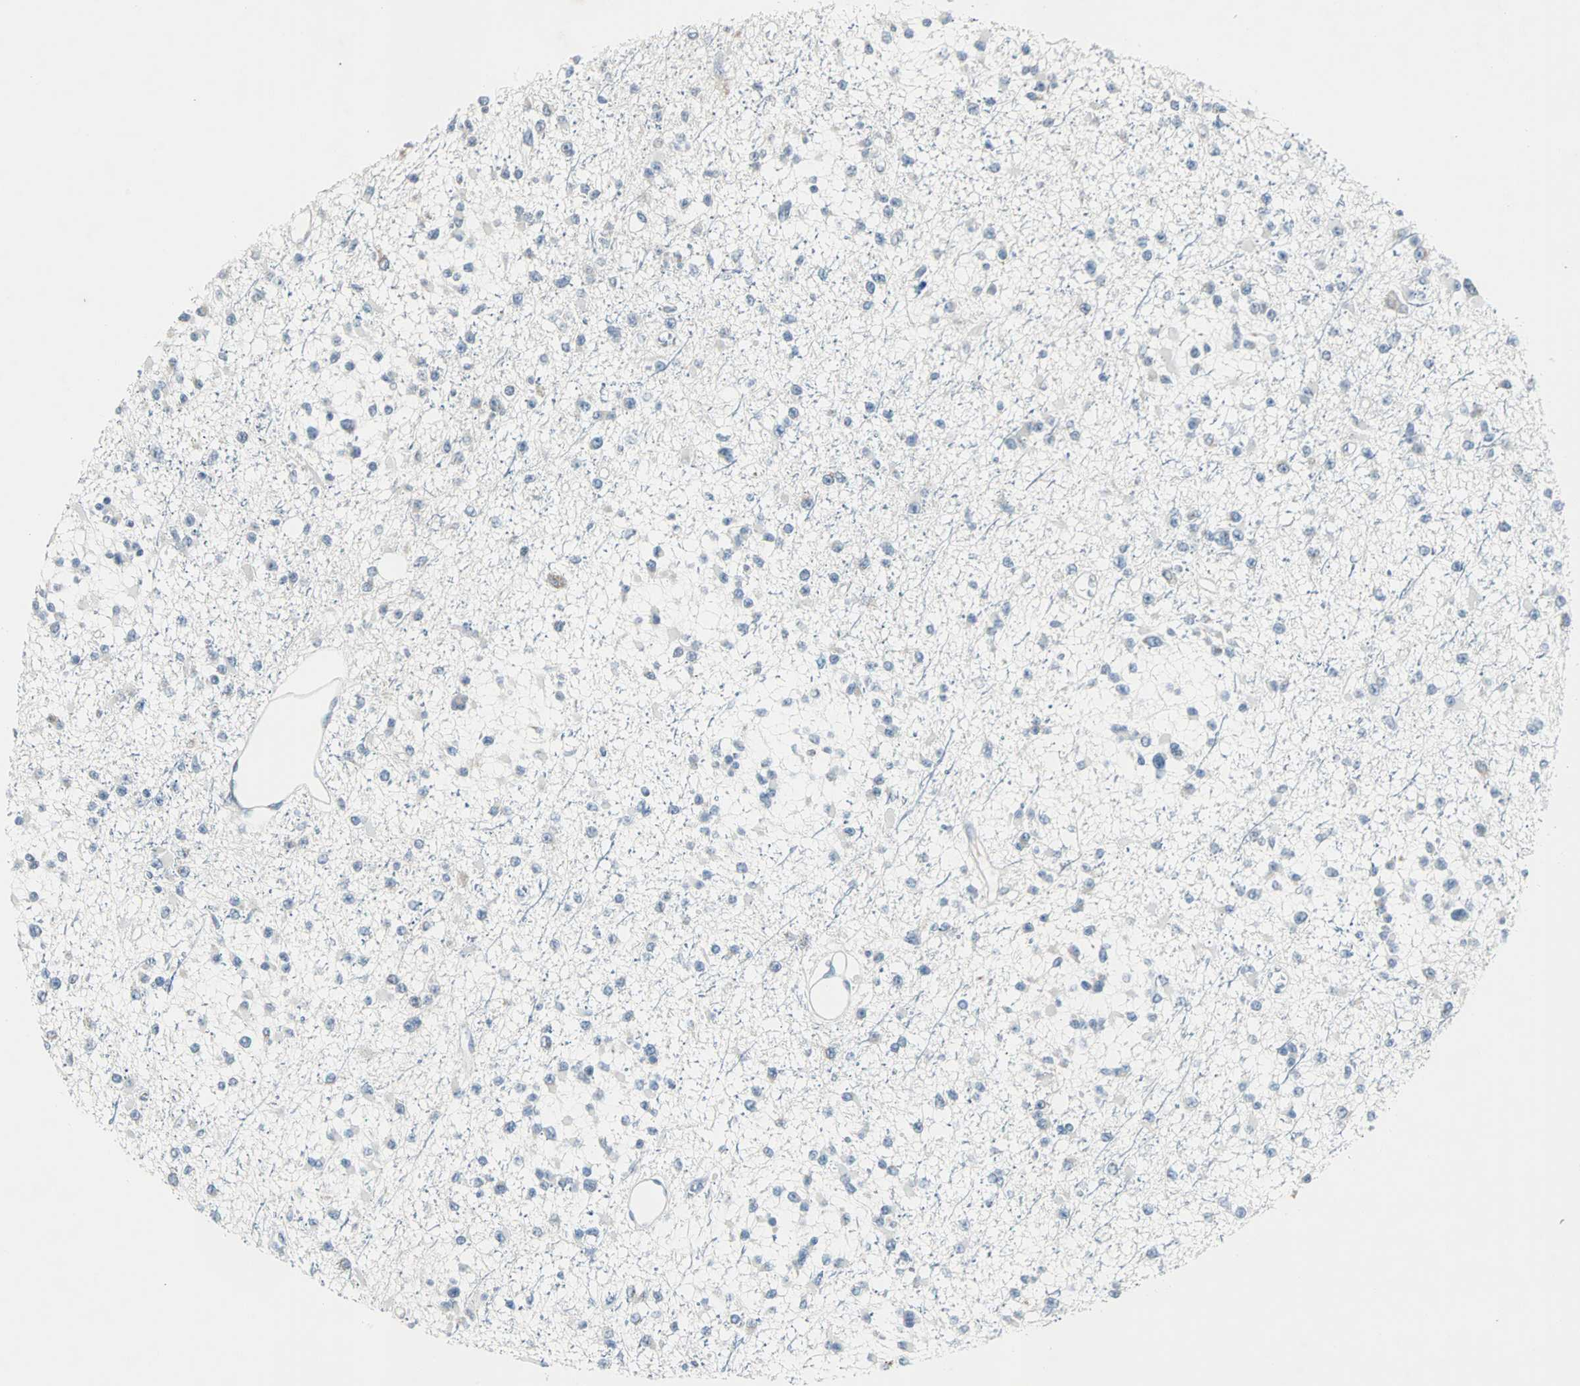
{"staining": {"intensity": "negative", "quantity": "none", "location": "none"}, "tissue": "glioma", "cell_type": "Tumor cells", "image_type": "cancer", "snomed": [{"axis": "morphology", "description": "Glioma, malignant, Low grade"}, {"axis": "topography", "description": "Brain"}], "caption": "Immunohistochemical staining of glioma exhibits no significant positivity in tumor cells.", "gene": "SOX30", "patient": {"sex": "female", "age": 22}}